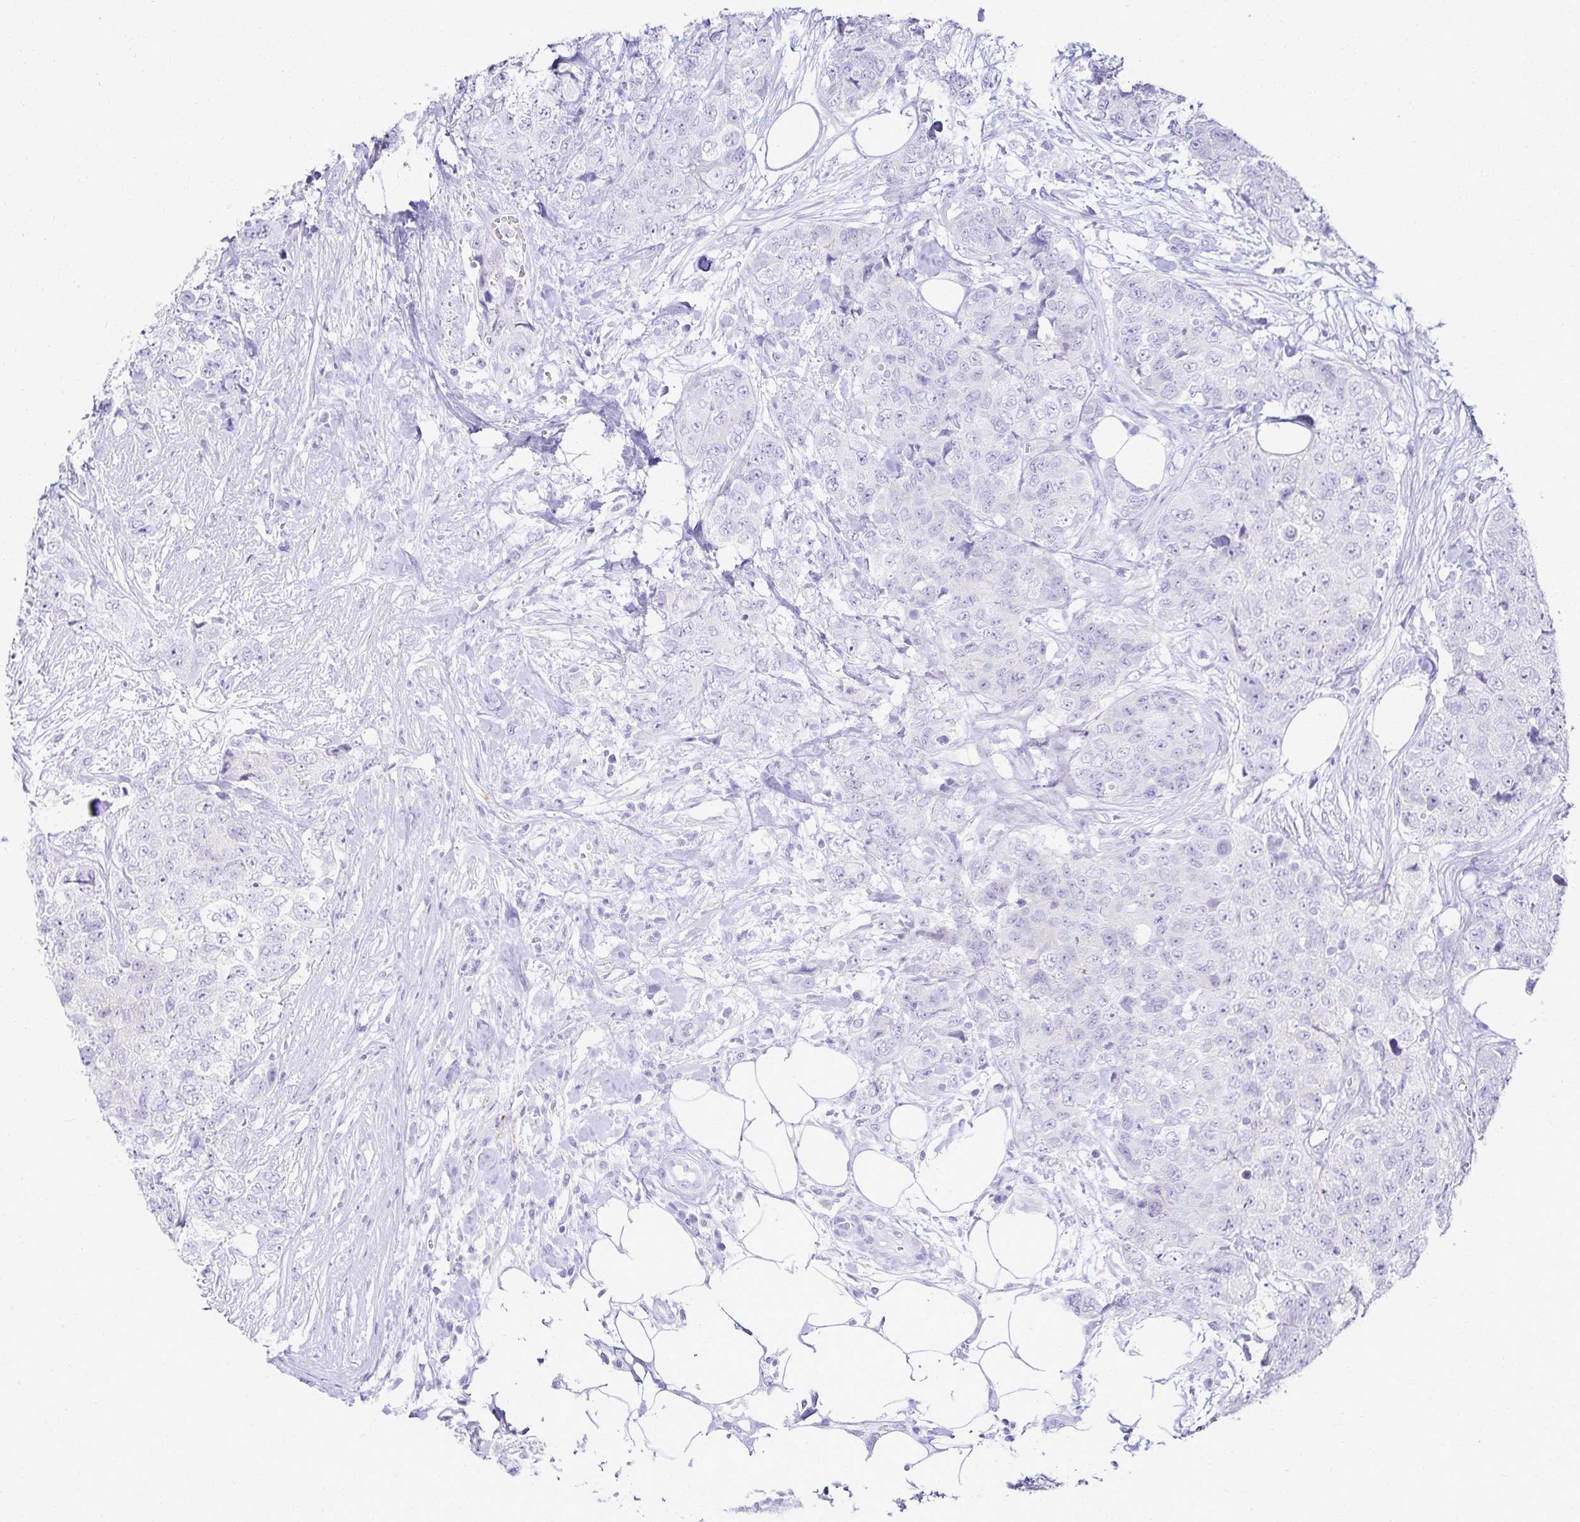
{"staining": {"intensity": "negative", "quantity": "none", "location": "none"}, "tissue": "urothelial cancer", "cell_type": "Tumor cells", "image_type": "cancer", "snomed": [{"axis": "morphology", "description": "Urothelial carcinoma, High grade"}, {"axis": "topography", "description": "Urinary bladder"}], "caption": "Protein analysis of high-grade urothelial carcinoma reveals no significant positivity in tumor cells.", "gene": "GP2", "patient": {"sex": "female", "age": 78}}